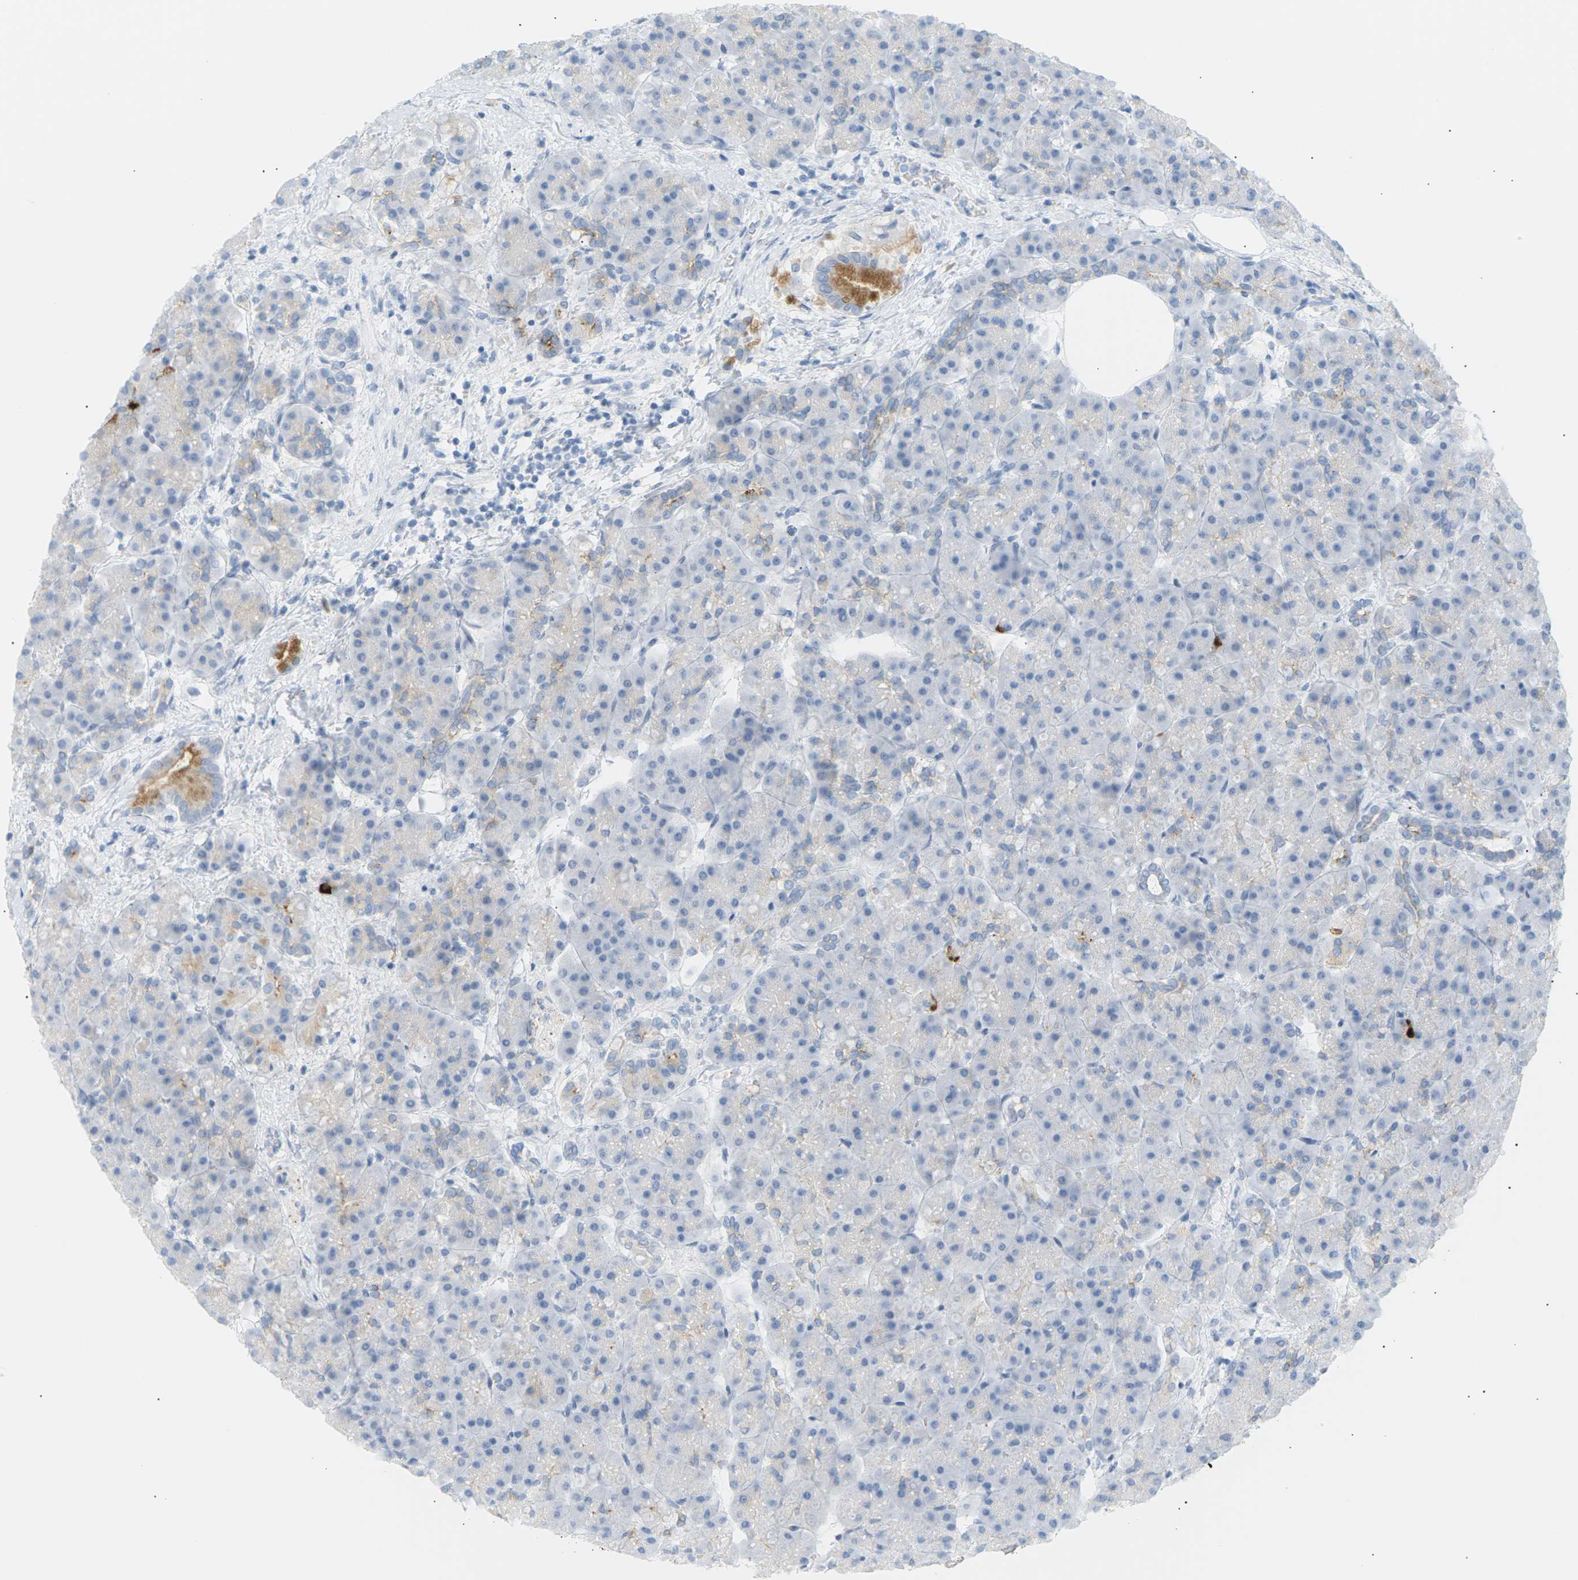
{"staining": {"intensity": "moderate", "quantity": "<25%", "location": "cytoplasmic/membranous"}, "tissue": "pancreas", "cell_type": "Exocrine glandular cells", "image_type": "normal", "snomed": [{"axis": "morphology", "description": "Normal tissue, NOS"}, {"axis": "topography", "description": "Pancreas"}], "caption": "Immunohistochemistry of normal pancreas demonstrates low levels of moderate cytoplasmic/membranous expression in approximately <25% of exocrine glandular cells. The staining is performed using DAB (3,3'-diaminobenzidine) brown chromogen to label protein expression. The nuclei are counter-stained blue using hematoxylin.", "gene": "CLU", "patient": {"sex": "female", "age": 70}}